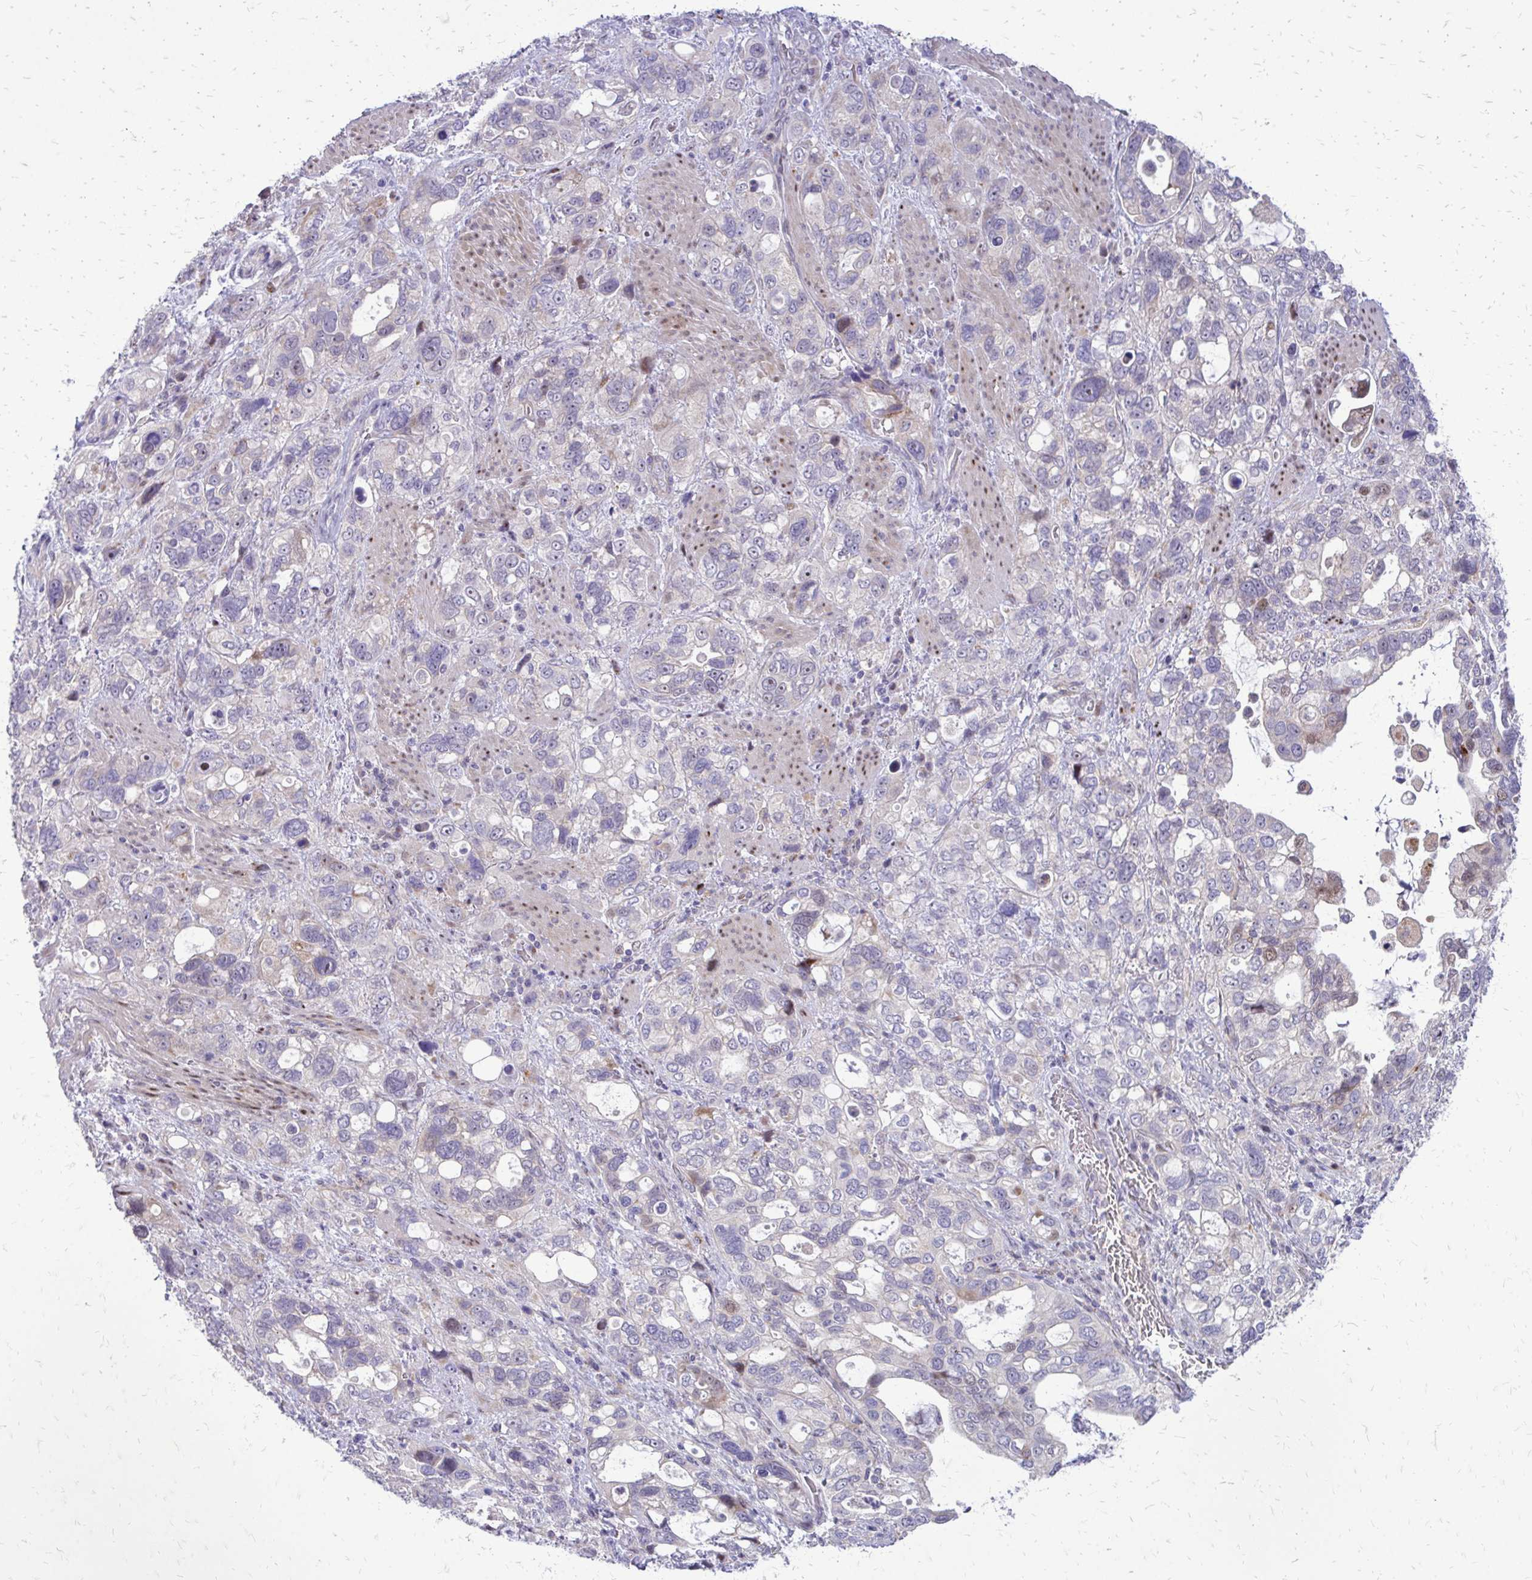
{"staining": {"intensity": "negative", "quantity": "none", "location": "none"}, "tissue": "stomach cancer", "cell_type": "Tumor cells", "image_type": "cancer", "snomed": [{"axis": "morphology", "description": "Adenocarcinoma, NOS"}, {"axis": "topography", "description": "Stomach, upper"}], "caption": "Immunohistochemistry (IHC) image of neoplastic tissue: human stomach cancer stained with DAB exhibits no significant protein staining in tumor cells.", "gene": "PPDPFL", "patient": {"sex": "female", "age": 81}}